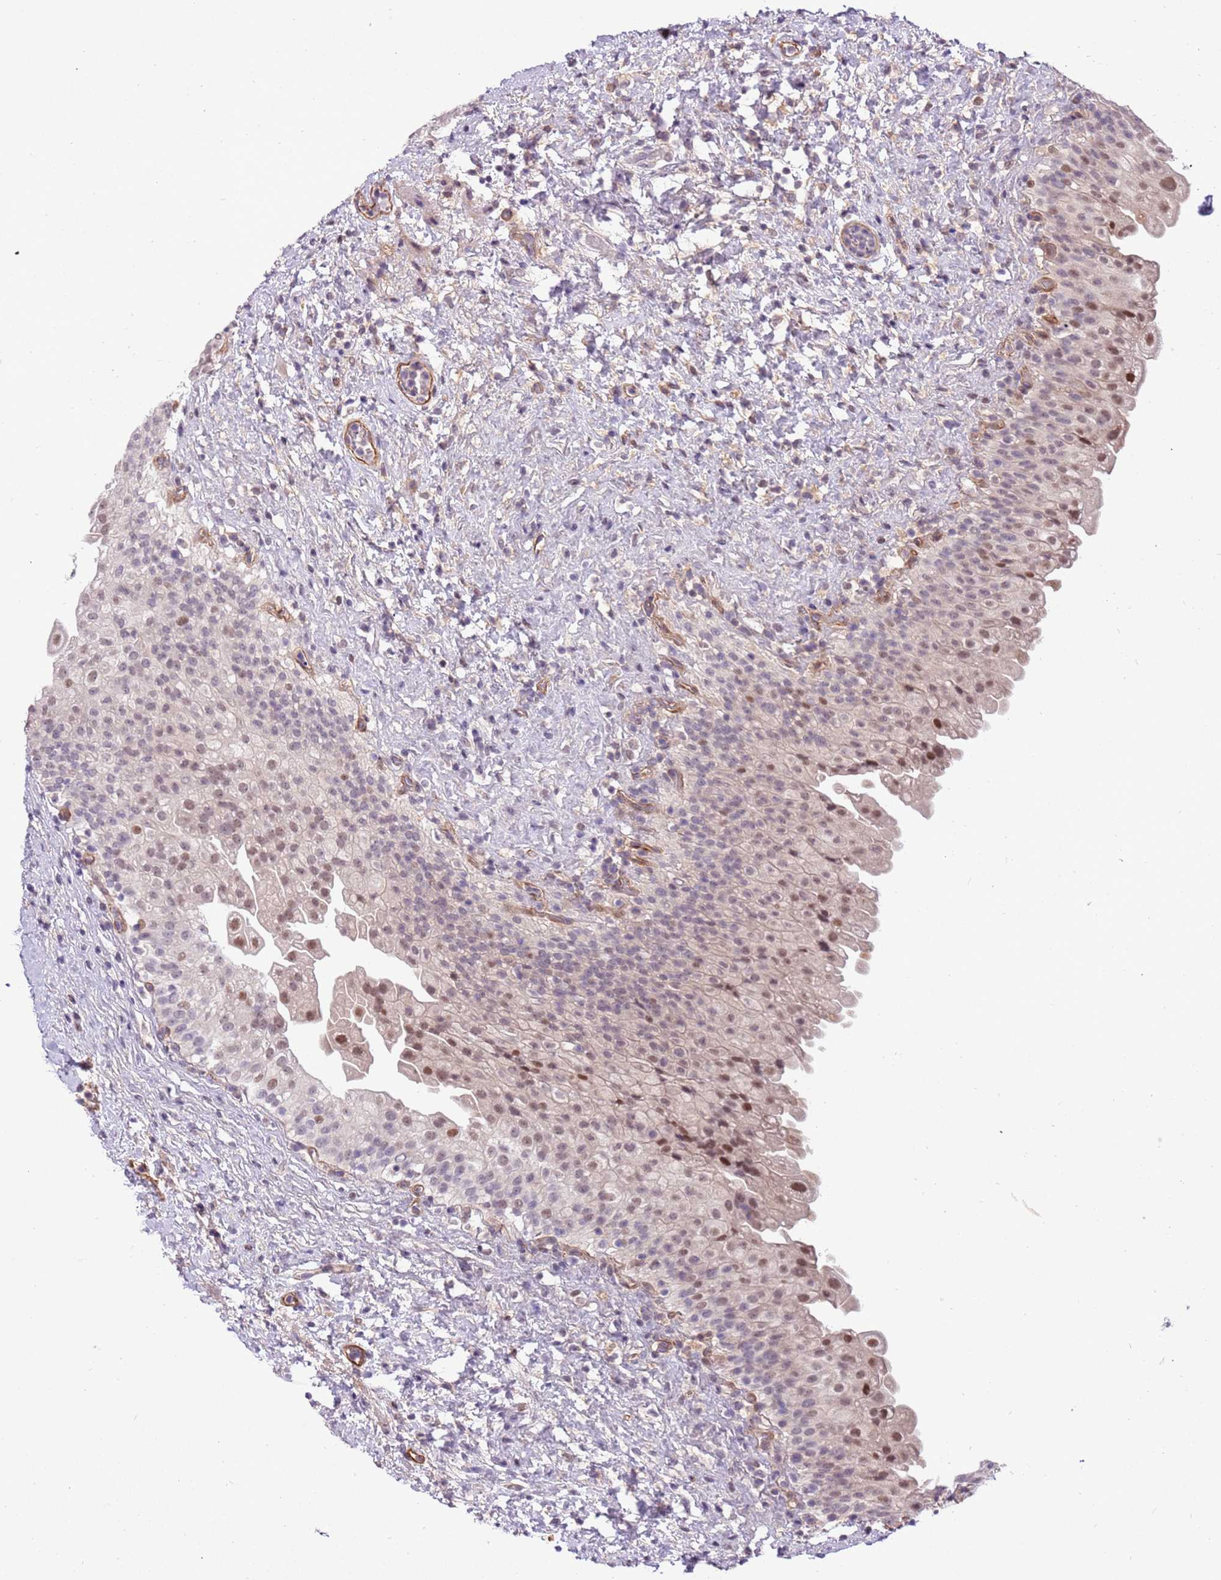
{"staining": {"intensity": "moderate", "quantity": "<25%", "location": "nuclear"}, "tissue": "urinary bladder", "cell_type": "Urothelial cells", "image_type": "normal", "snomed": [{"axis": "morphology", "description": "Normal tissue, NOS"}, {"axis": "topography", "description": "Urinary bladder"}], "caption": "A micrograph of urinary bladder stained for a protein demonstrates moderate nuclear brown staining in urothelial cells. The staining was performed using DAB to visualize the protein expression in brown, while the nuclei were stained in blue with hematoxylin (Magnification: 20x).", "gene": "MAGEF1", "patient": {"sex": "female", "age": 27}}